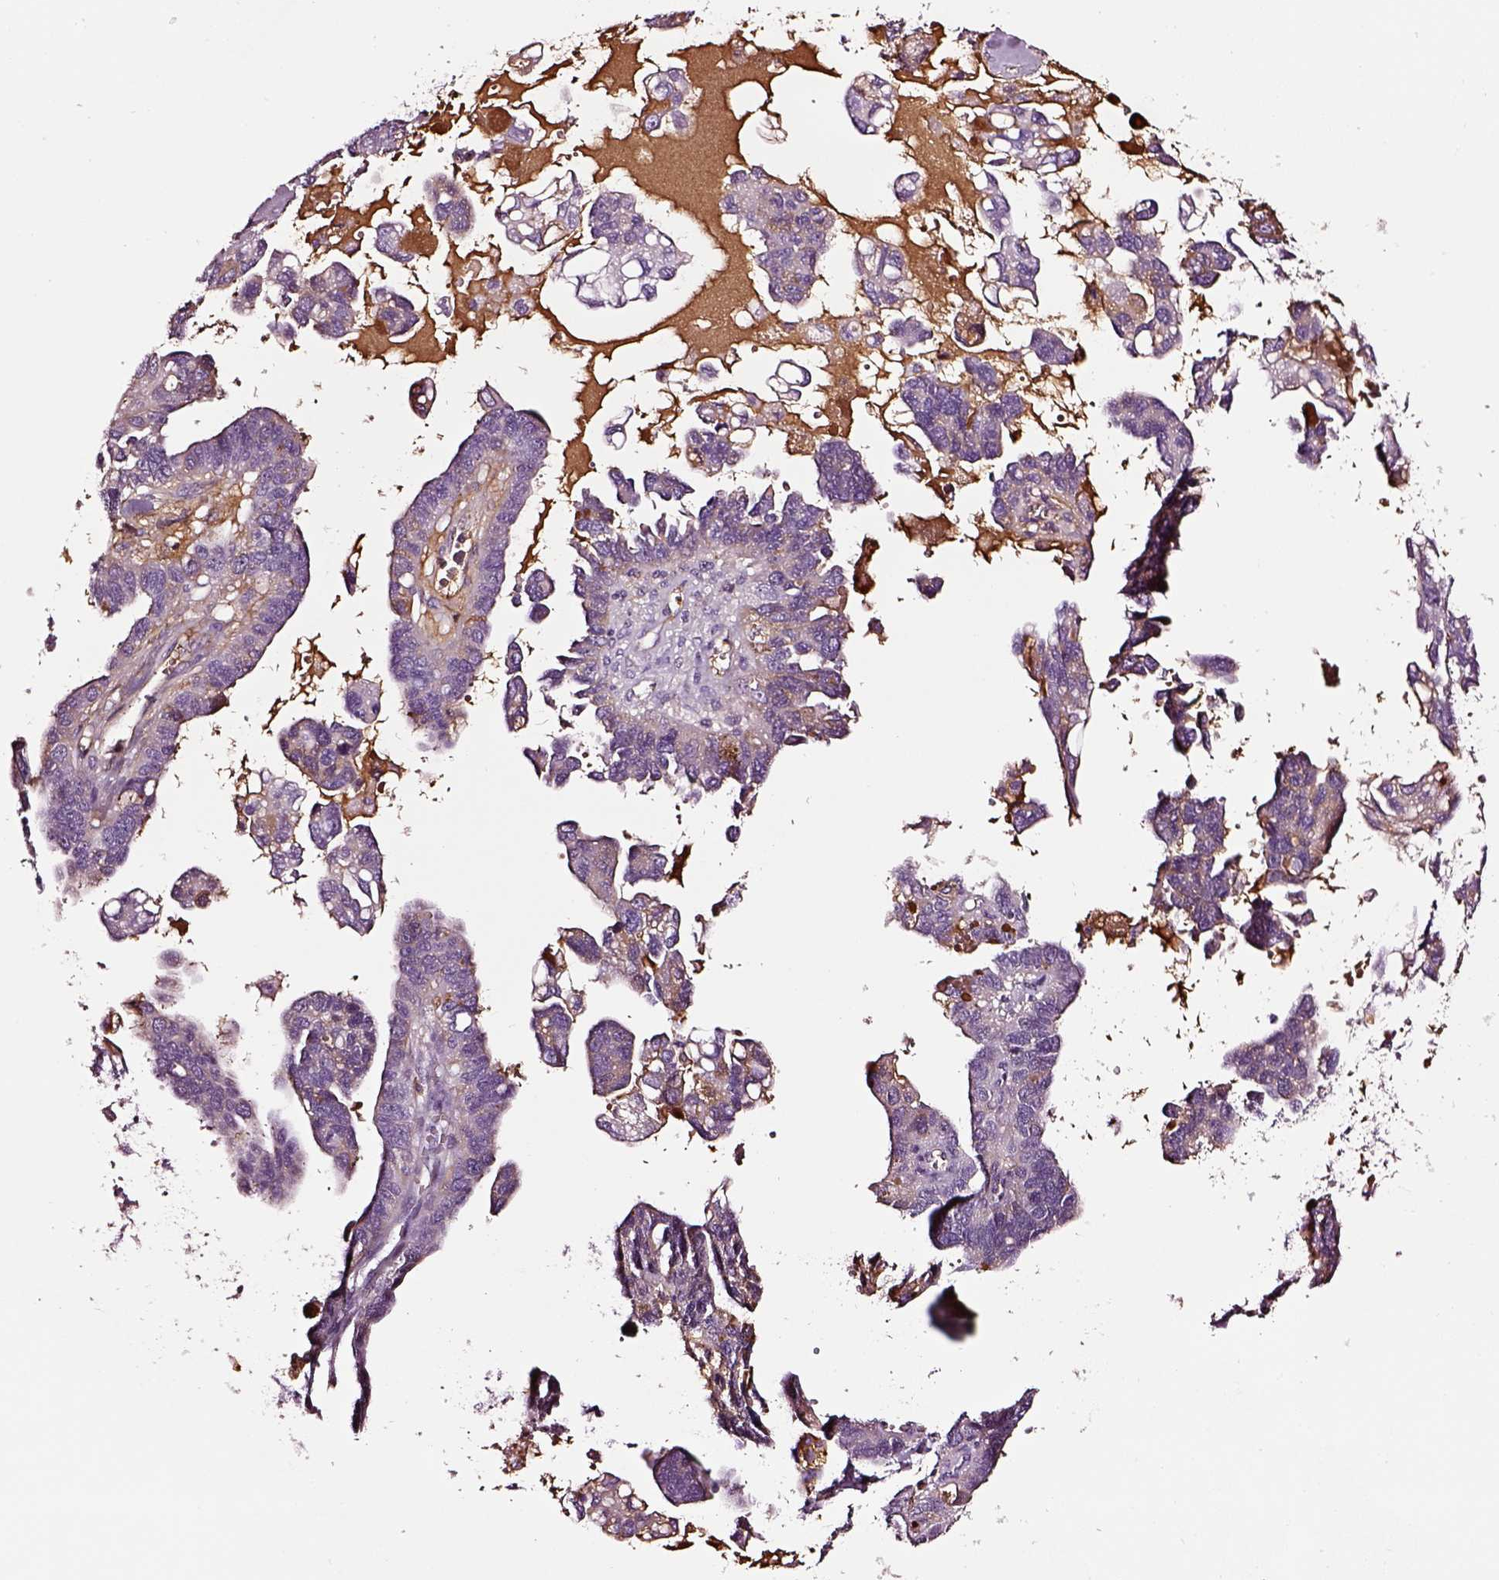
{"staining": {"intensity": "negative", "quantity": "none", "location": "none"}, "tissue": "ovarian cancer", "cell_type": "Tumor cells", "image_type": "cancer", "snomed": [{"axis": "morphology", "description": "Cystadenocarcinoma, serous, NOS"}, {"axis": "topography", "description": "Ovary"}], "caption": "A high-resolution histopathology image shows immunohistochemistry staining of ovarian cancer, which reveals no significant expression in tumor cells.", "gene": "TF", "patient": {"sex": "female", "age": 69}}